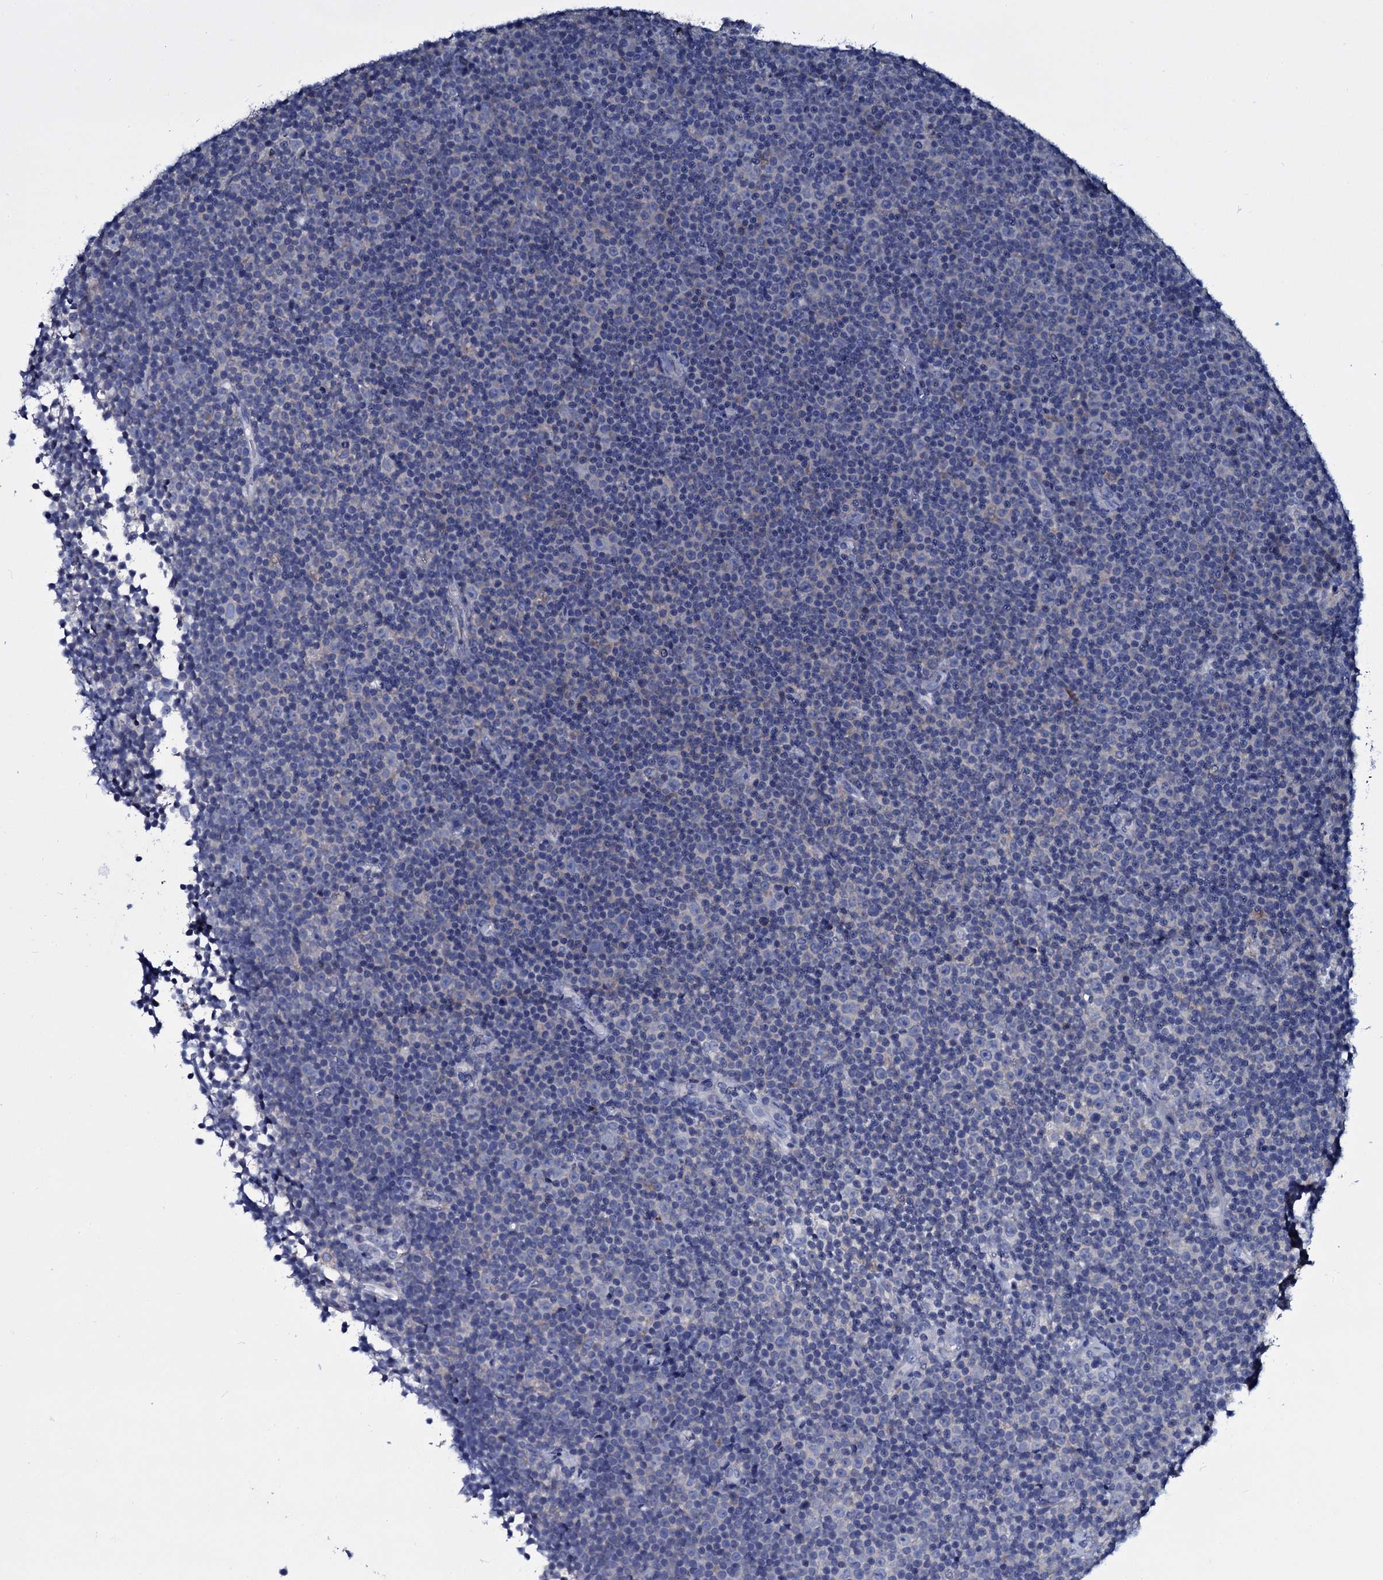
{"staining": {"intensity": "negative", "quantity": "none", "location": "none"}, "tissue": "lymphoma", "cell_type": "Tumor cells", "image_type": "cancer", "snomed": [{"axis": "morphology", "description": "Malignant lymphoma, non-Hodgkin's type, Low grade"}, {"axis": "topography", "description": "Lymph node"}], "caption": "The photomicrograph reveals no staining of tumor cells in lymphoma.", "gene": "TPGS2", "patient": {"sex": "female", "age": 67}}